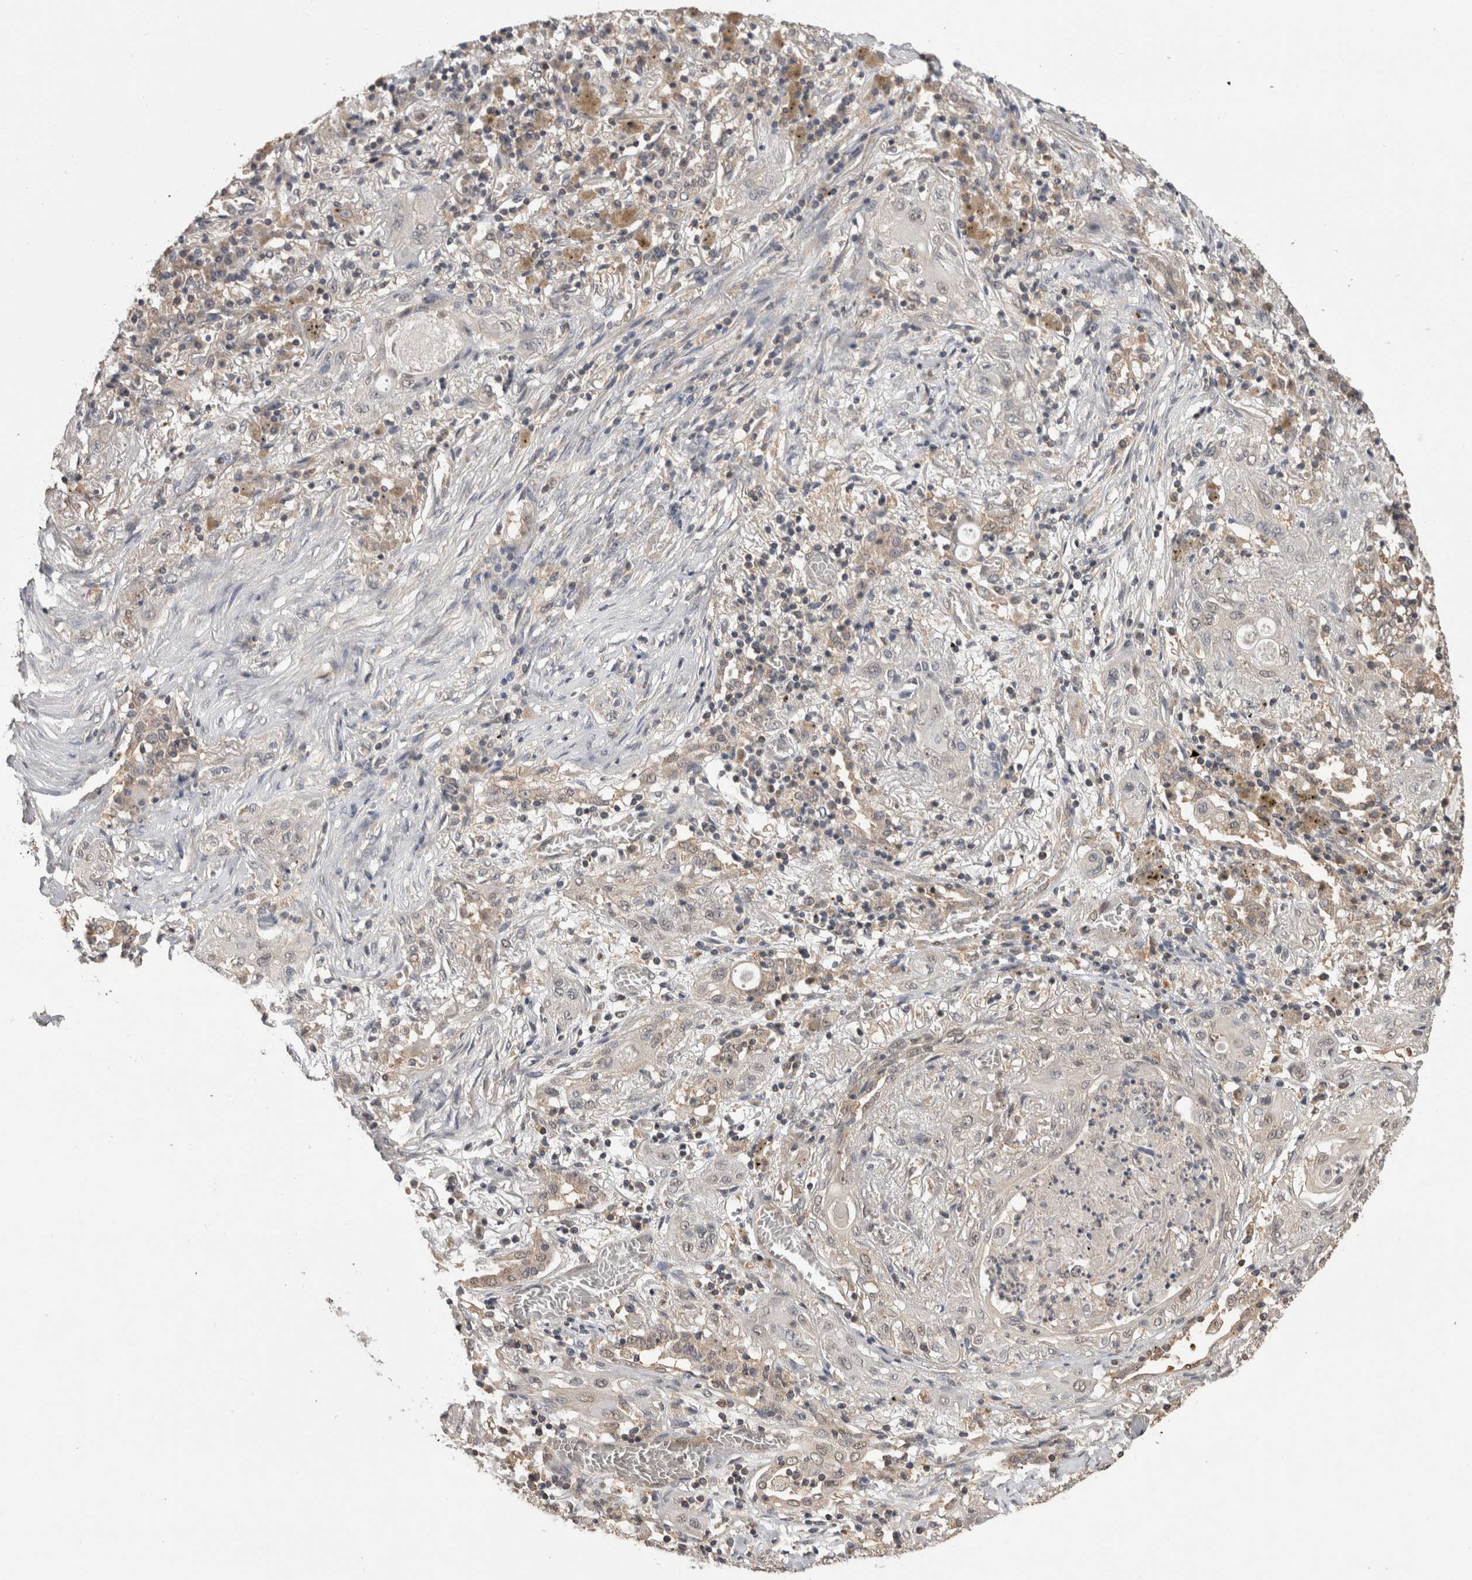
{"staining": {"intensity": "negative", "quantity": "none", "location": "none"}, "tissue": "lung cancer", "cell_type": "Tumor cells", "image_type": "cancer", "snomed": [{"axis": "morphology", "description": "Squamous cell carcinoma, NOS"}, {"axis": "topography", "description": "Lung"}], "caption": "Lung cancer stained for a protein using immunohistochemistry shows no positivity tumor cells.", "gene": "PREP", "patient": {"sex": "female", "age": 47}}